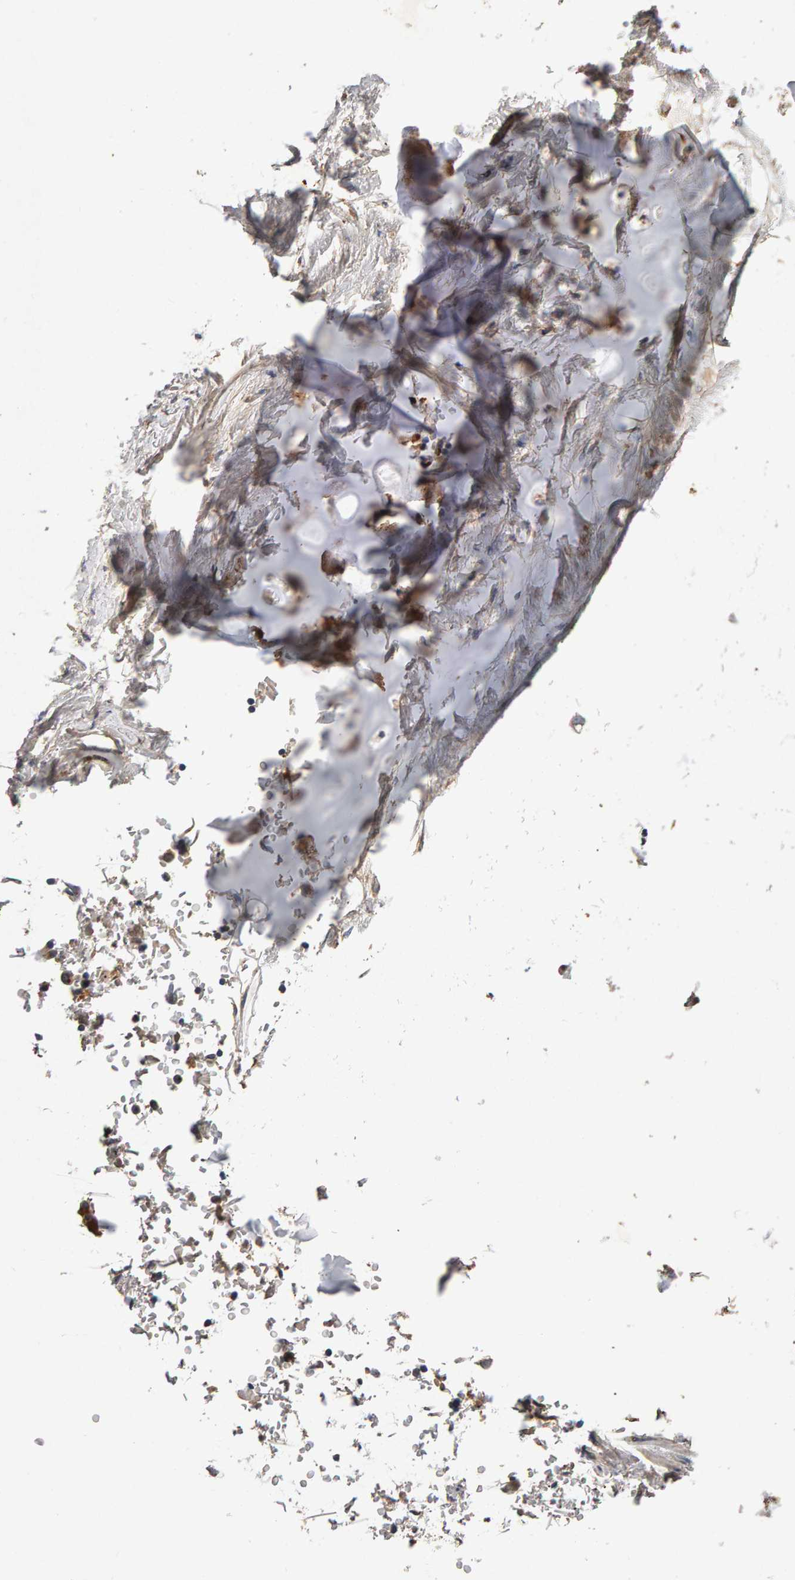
{"staining": {"intensity": "moderate", "quantity": ">75%", "location": "cytoplasmic/membranous"}, "tissue": "adipose tissue", "cell_type": "Adipocytes", "image_type": "normal", "snomed": [{"axis": "morphology", "description": "Normal tissue, NOS"}, {"axis": "topography", "description": "Cartilage tissue"}, {"axis": "topography", "description": "Lung"}], "caption": "The histopathology image displays immunohistochemical staining of unremarkable adipose tissue. There is moderate cytoplasmic/membranous expression is identified in approximately >75% of adipocytes. The staining was performed using DAB, with brown indicating positive protein expression. Nuclei are stained blue with hematoxylin.", "gene": "CANT1", "patient": {"sex": "female", "age": 77}}